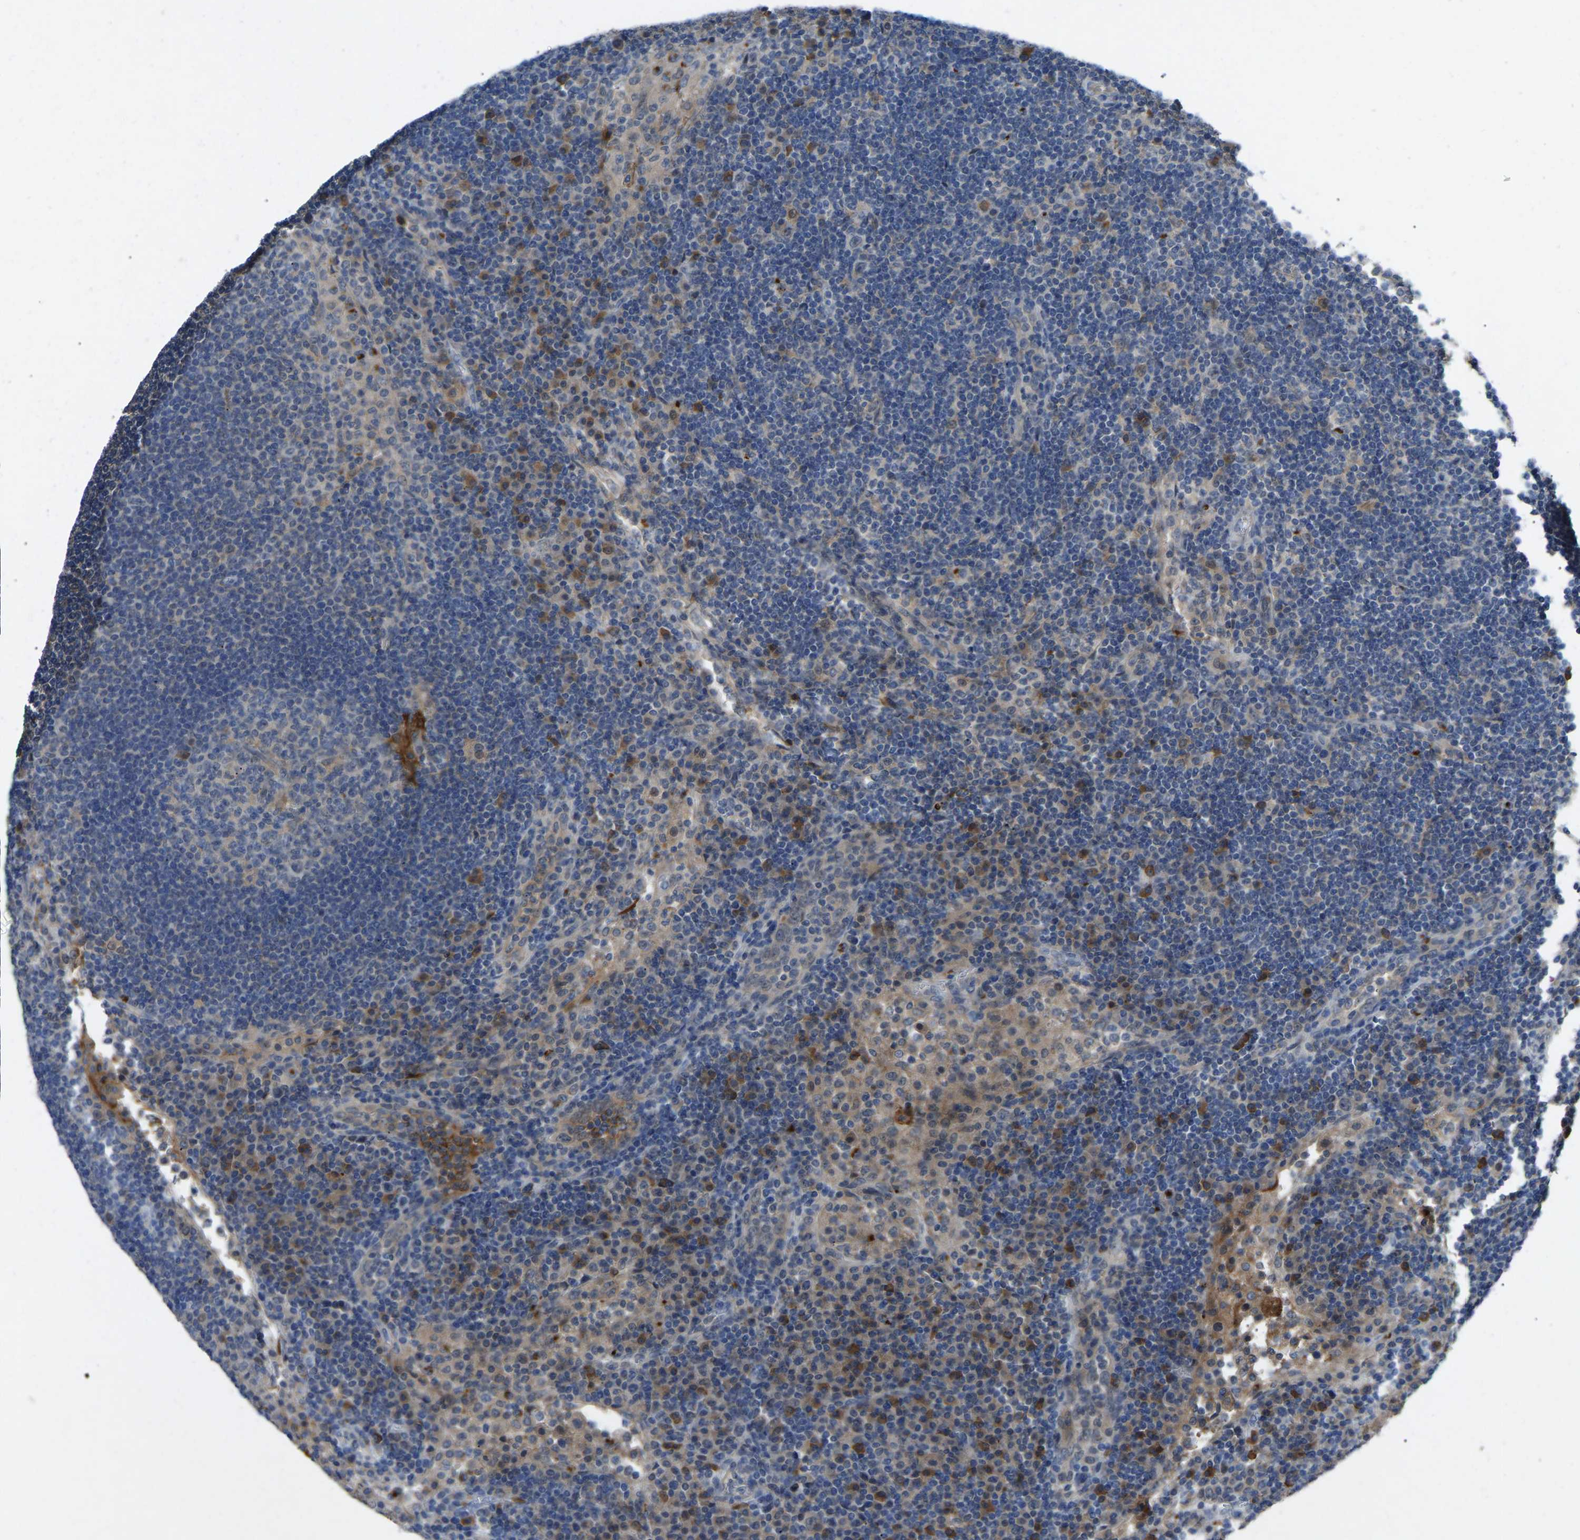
{"staining": {"intensity": "weak", "quantity": "<25%", "location": "cytoplasmic/membranous"}, "tissue": "lymph node", "cell_type": "Germinal center cells", "image_type": "normal", "snomed": [{"axis": "morphology", "description": "Normal tissue, NOS"}, {"axis": "topography", "description": "Lymph node"}], "caption": "There is no significant staining in germinal center cells of lymph node.", "gene": "FHIT", "patient": {"sex": "female", "age": 53}}